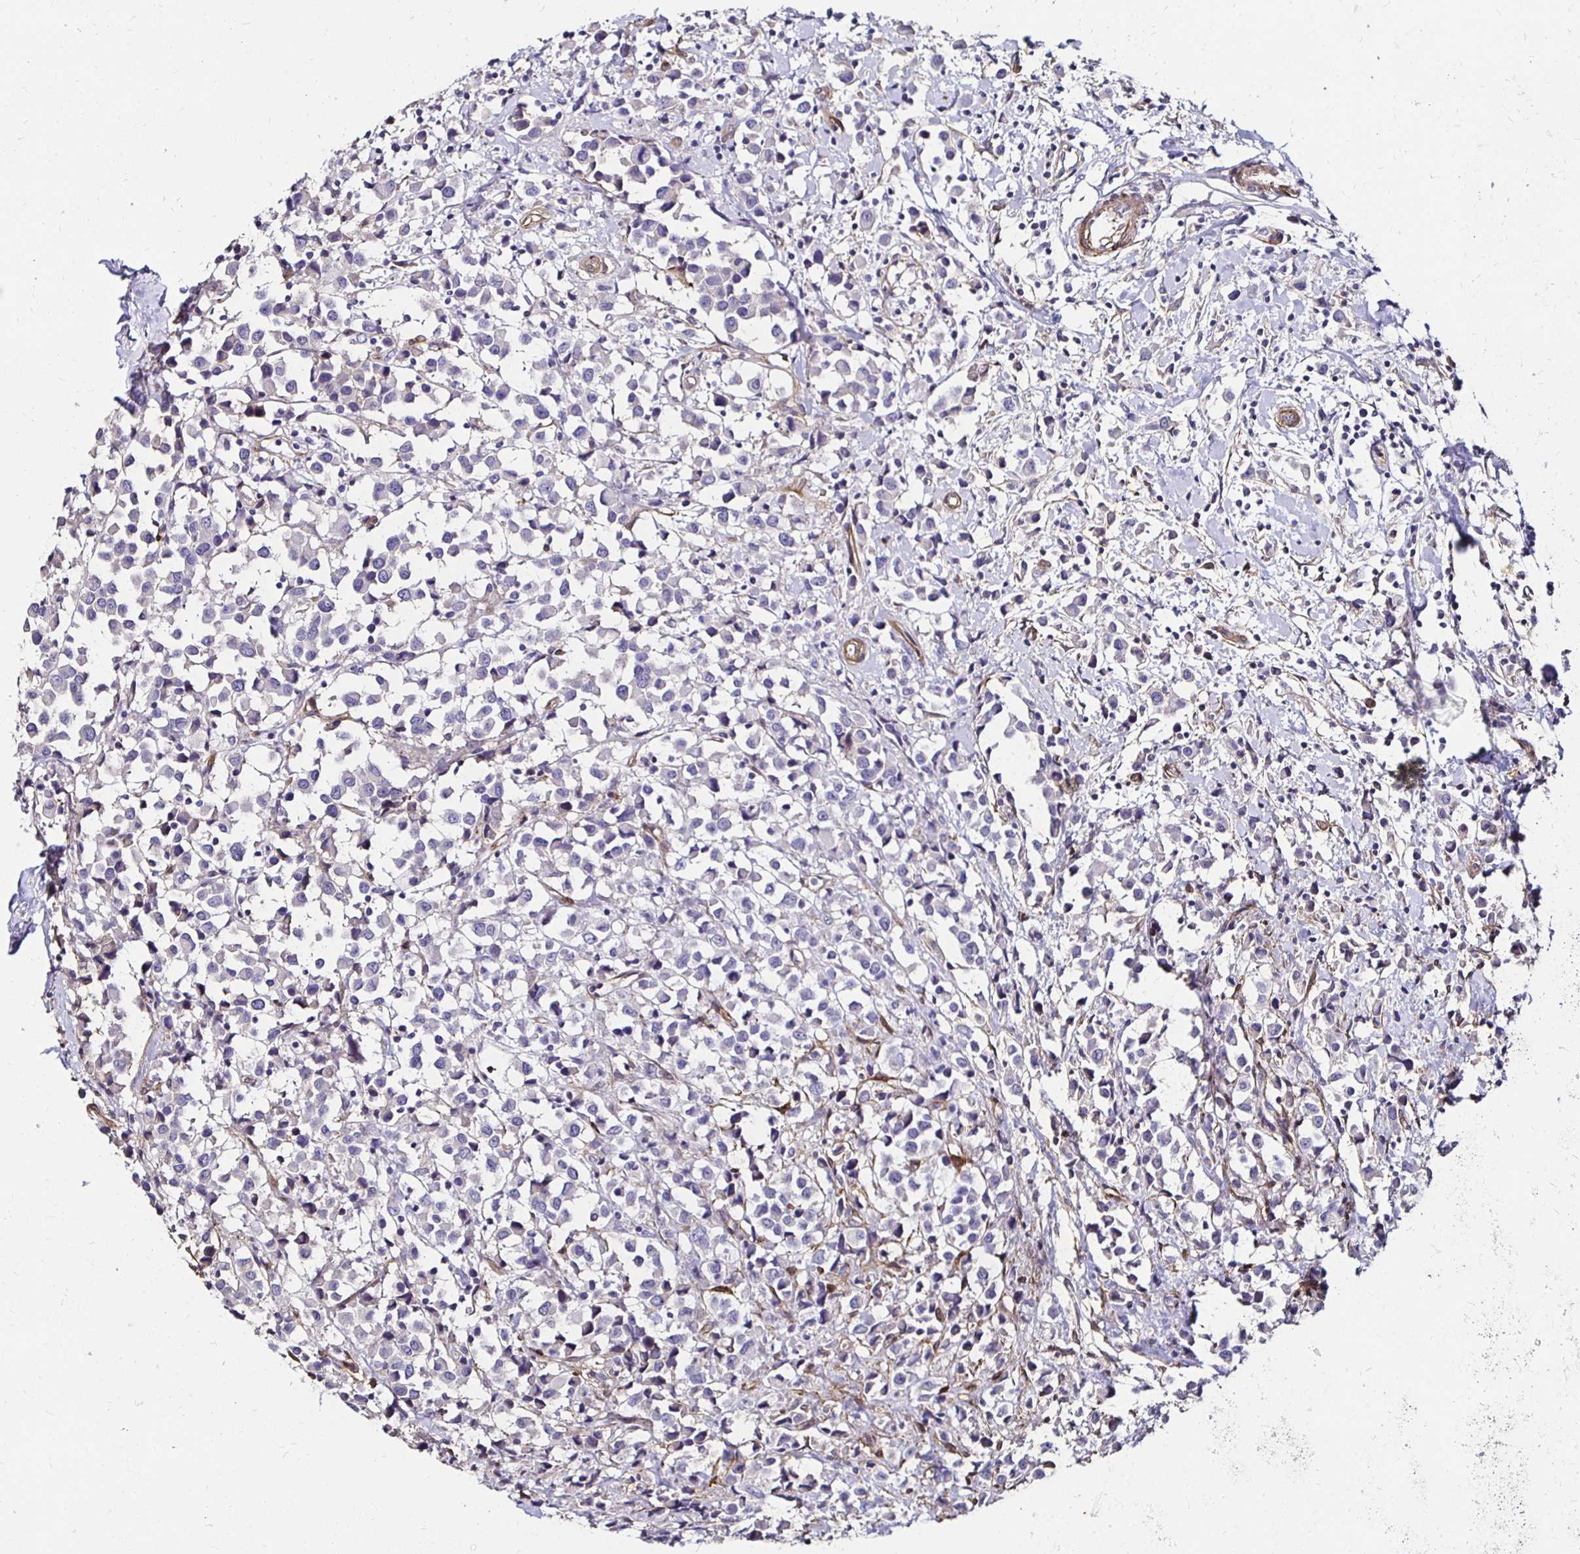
{"staining": {"intensity": "negative", "quantity": "none", "location": "none"}, "tissue": "breast cancer", "cell_type": "Tumor cells", "image_type": "cancer", "snomed": [{"axis": "morphology", "description": "Duct carcinoma"}, {"axis": "topography", "description": "Breast"}], "caption": "Immunohistochemical staining of human breast cancer exhibits no significant positivity in tumor cells.", "gene": "ITGB1", "patient": {"sex": "female", "age": 61}}